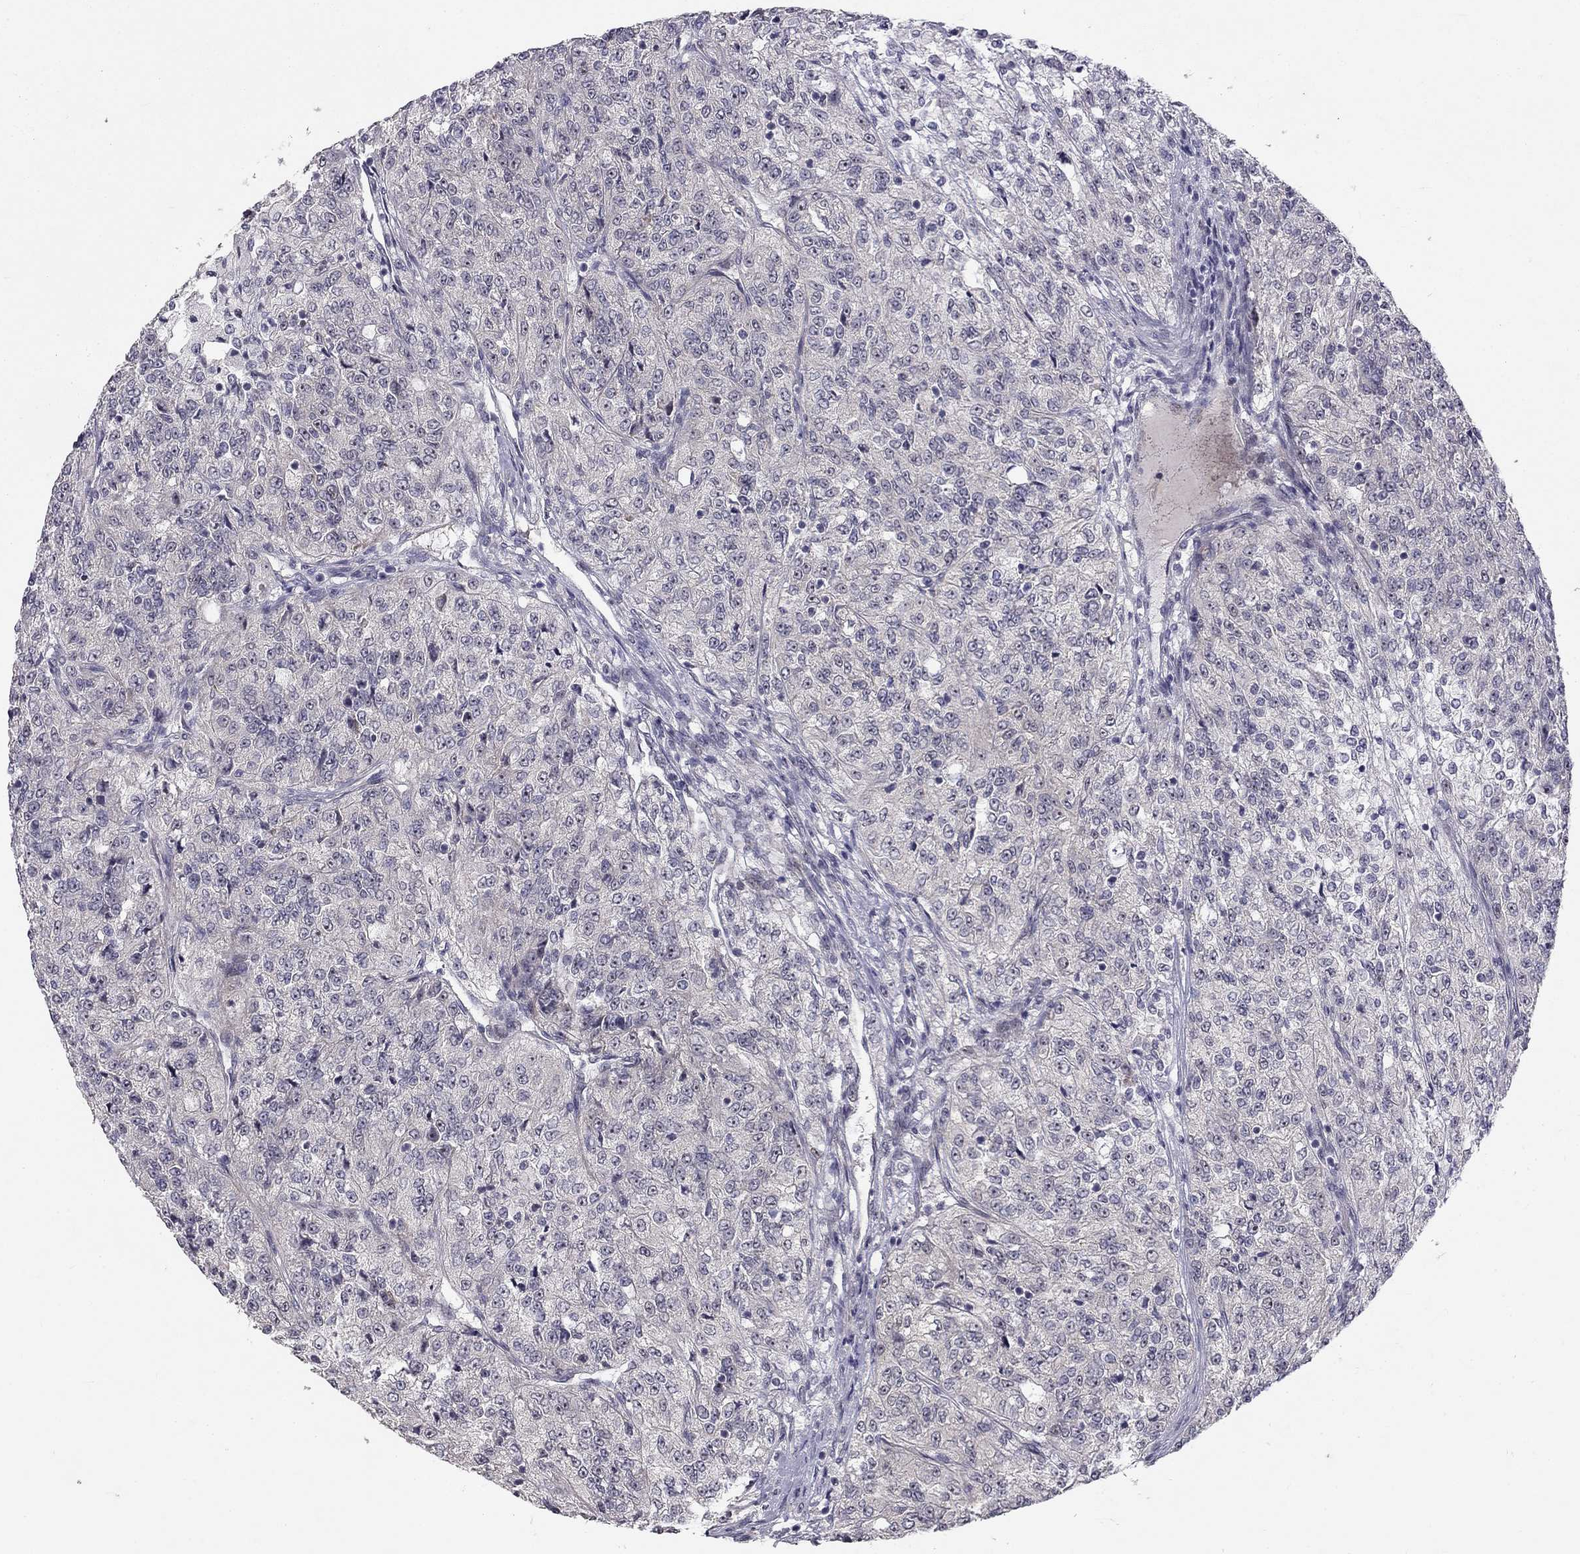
{"staining": {"intensity": "negative", "quantity": "none", "location": "none"}, "tissue": "renal cancer", "cell_type": "Tumor cells", "image_type": "cancer", "snomed": [{"axis": "morphology", "description": "Adenocarcinoma, NOS"}, {"axis": "topography", "description": "Kidney"}], "caption": "Immunohistochemistry histopathology image of renal cancer (adenocarcinoma) stained for a protein (brown), which exhibits no staining in tumor cells.", "gene": "STXBP6", "patient": {"sex": "female", "age": 63}}